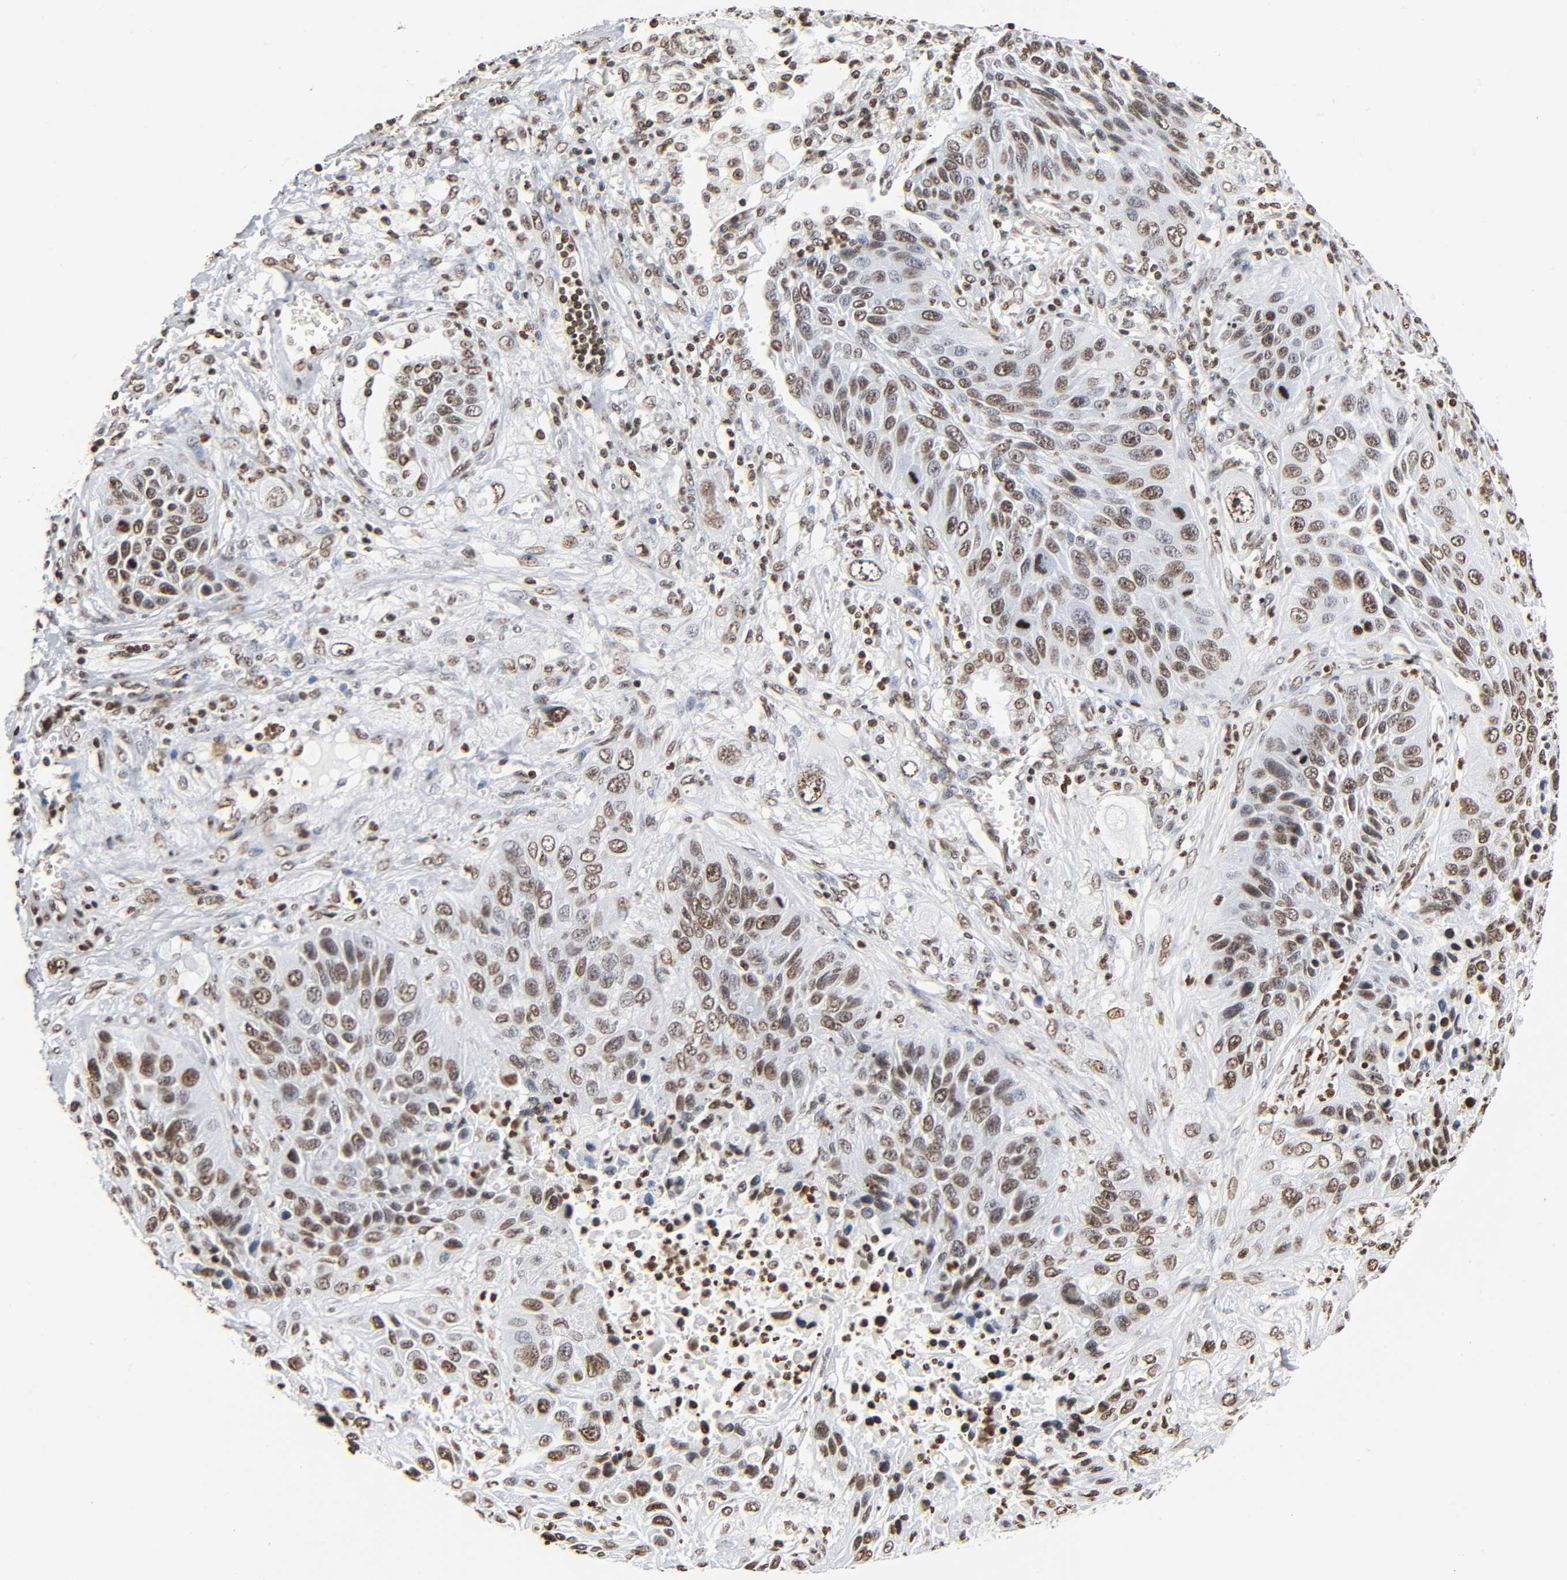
{"staining": {"intensity": "moderate", "quantity": ">75%", "location": "nuclear"}, "tissue": "lung cancer", "cell_type": "Tumor cells", "image_type": "cancer", "snomed": [{"axis": "morphology", "description": "Squamous cell carcinoma, NOS"}, {"axis": "topography", "description": "Lung"}], "caption": "The histopathology image displays immunohistochemical staining of squamous cell carcinoma (lung). There is moderate nuclear staining is identified in about >75% of tumor cells. (DAB (3,3'-diaminobenzidine) IHC, brown staining for protein, blue staining for nuclei).", "gene": "HOXA6", "patient": {"sex": "female", "age": 76}}